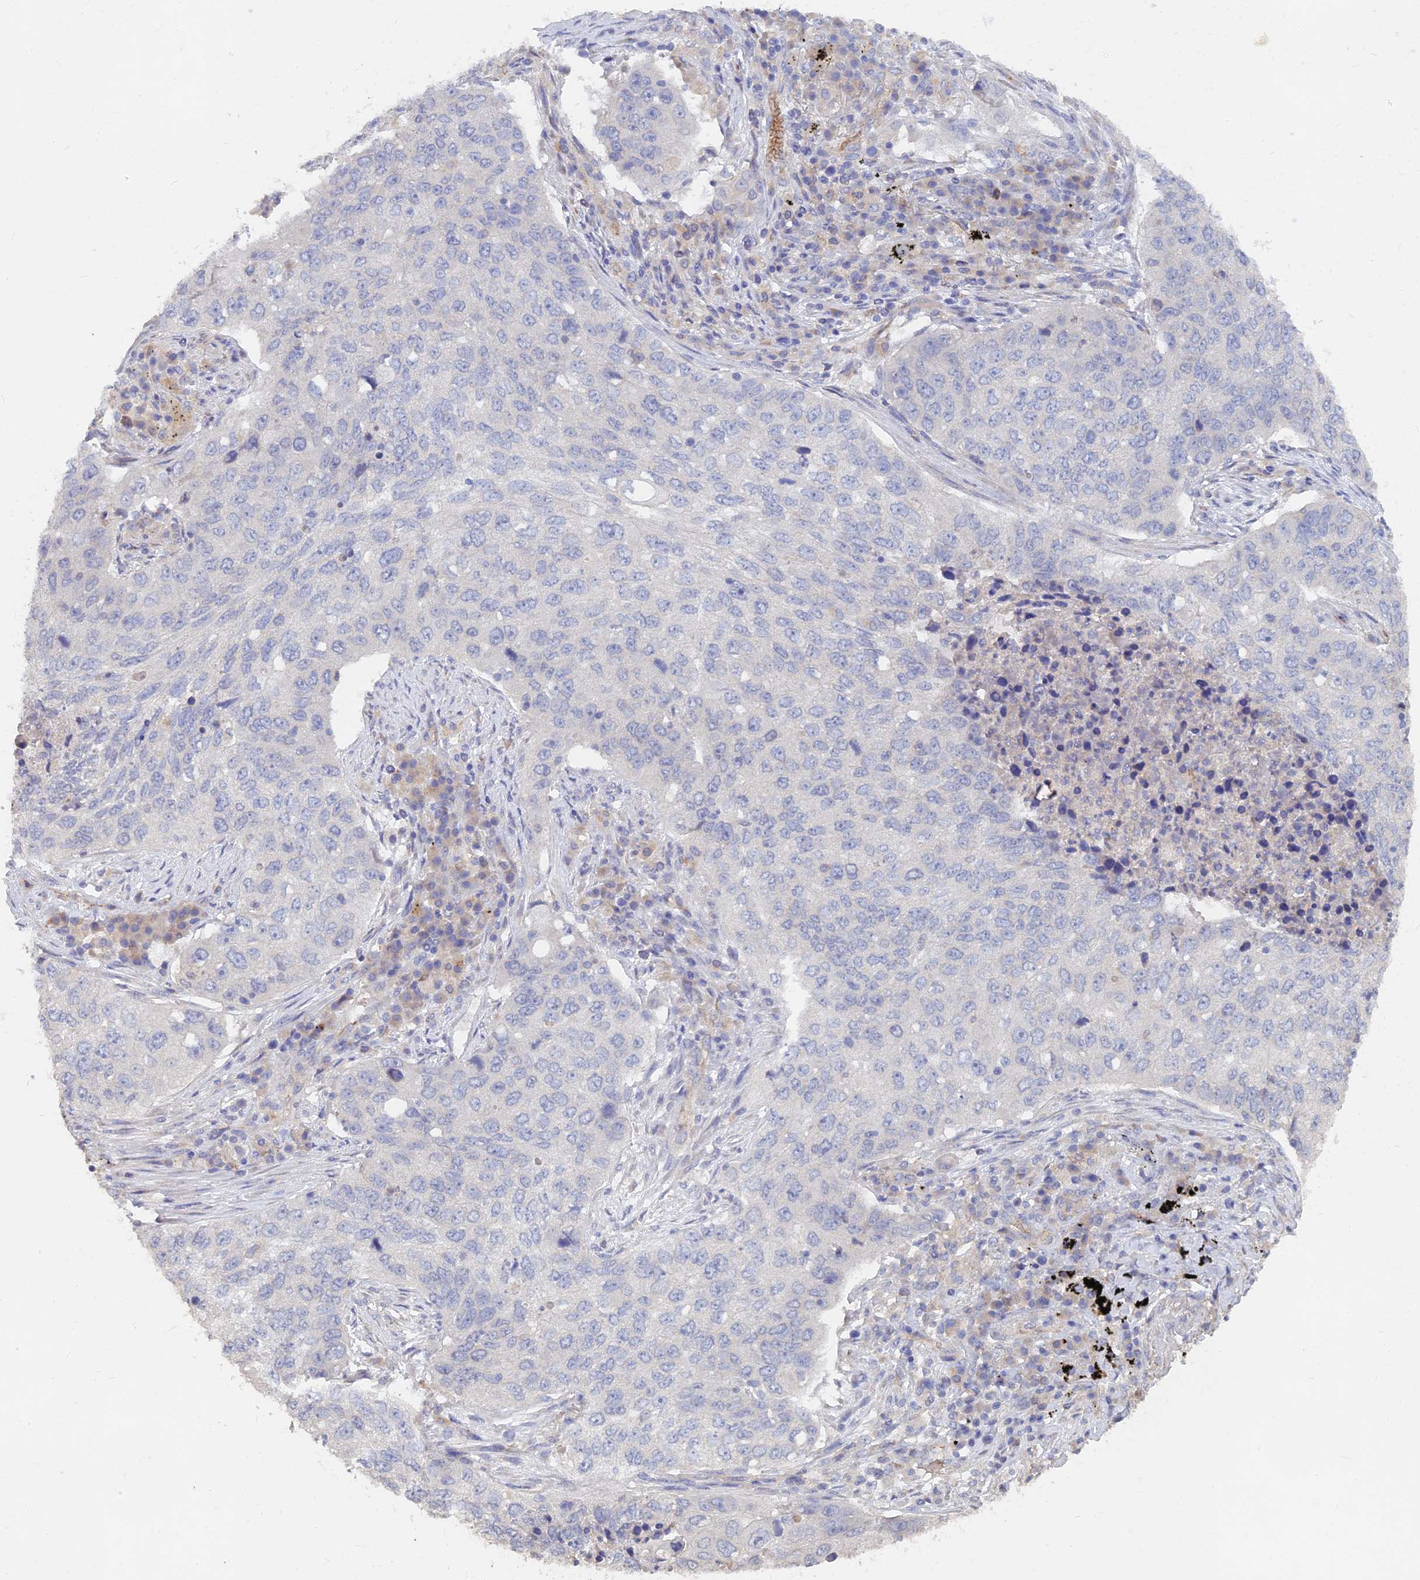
{"staining": {"intensity": "negative", "quantity": "none", "location": "none"}, "tissue": "lung cancer", "cell_type": "Tumor cells", "image_type": "cancer", "snomed": [{"axis": "morphology", "description": "Squamous cell carcinoma, NOS"}, {"axis": "topography", "description": "Lung"}], "caption": "A high-resolution image shows immunohistochemistry staining of squamous cell carcinoma (lung), which reveals no significant staining in tumor cells.", "gene": "ARRDC1", "patient": {"sex": "female", "age": 63}}